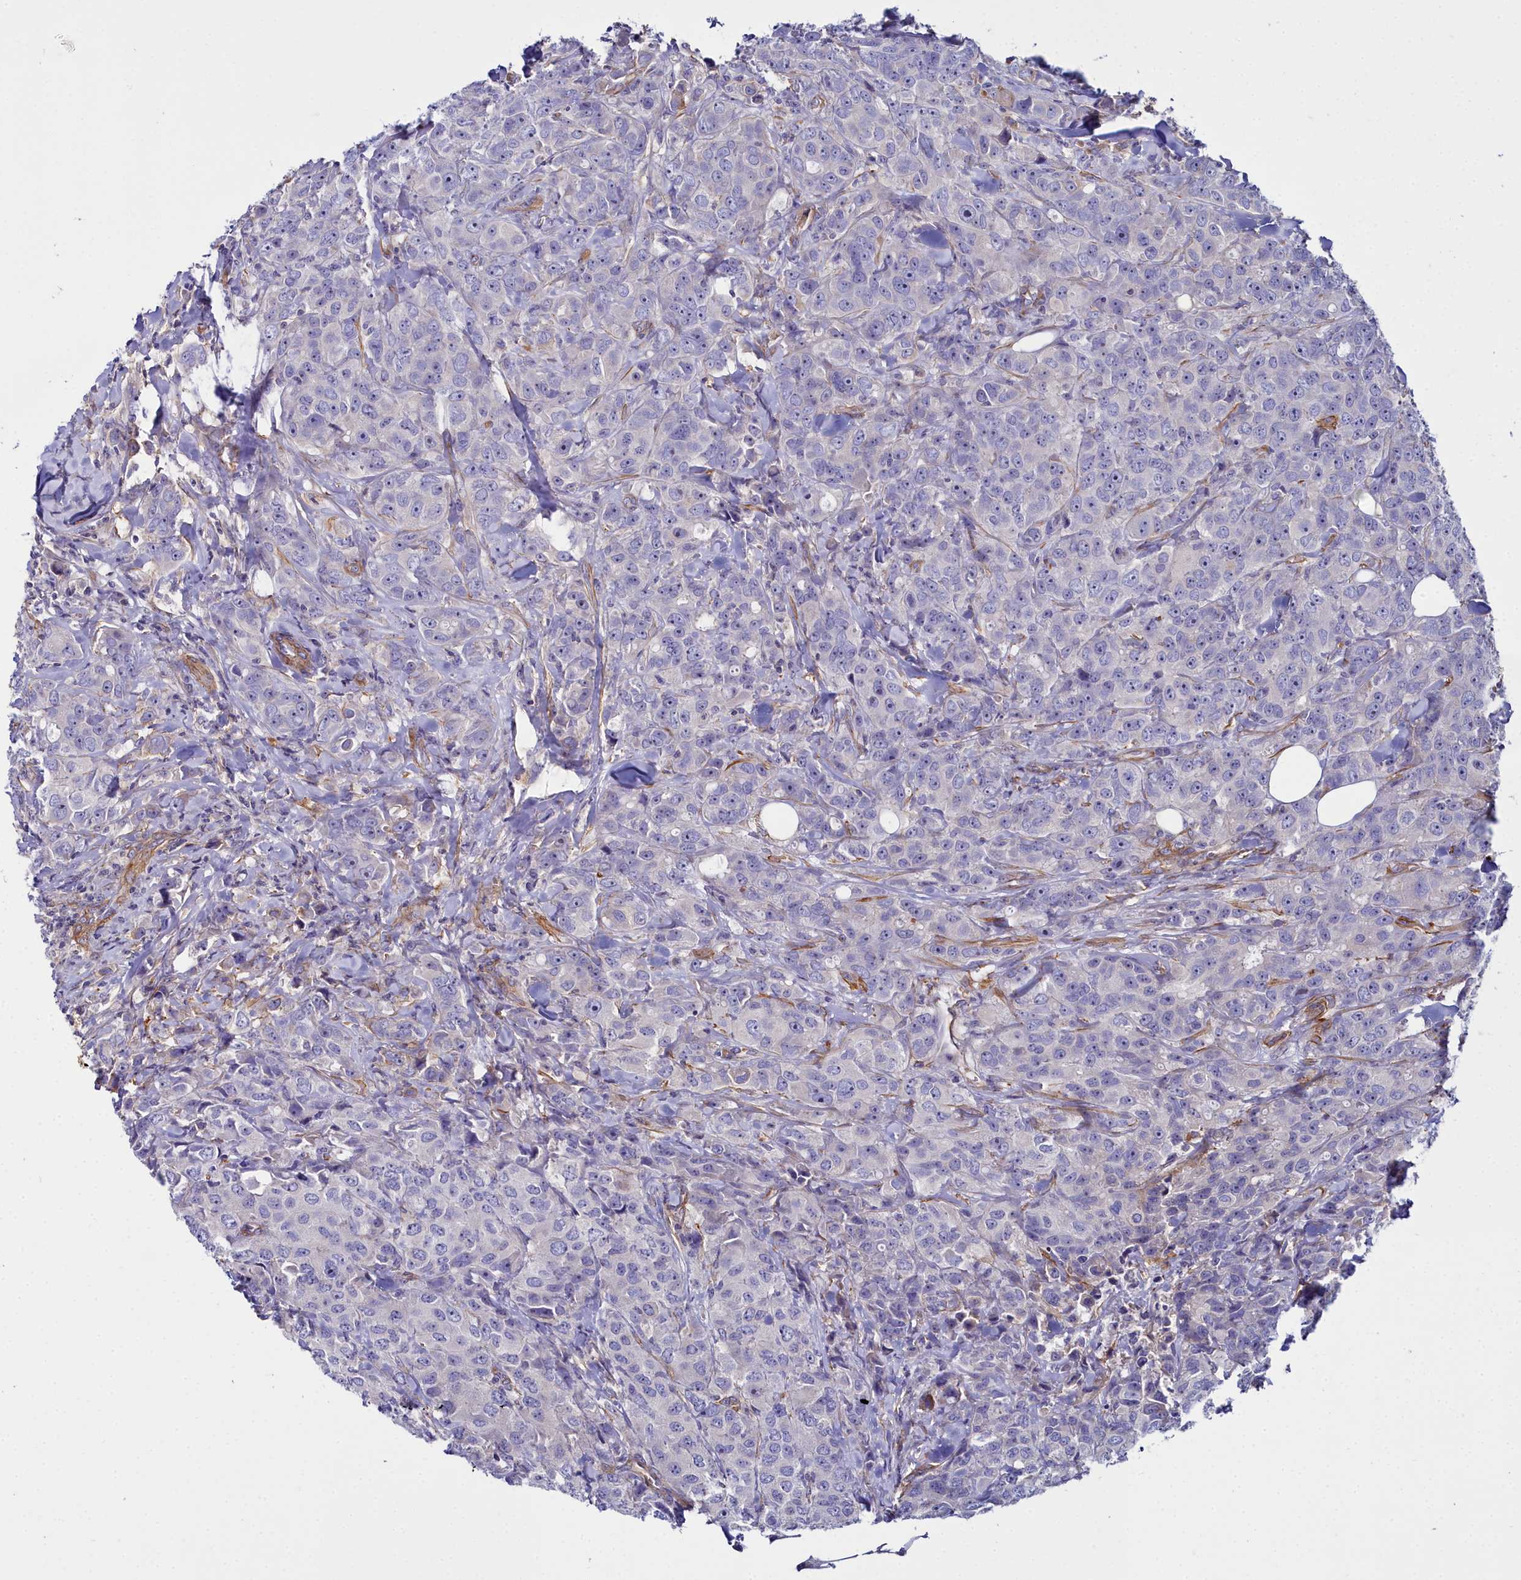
{"staining": {"intensity": "negative", "quantity": "none", "location": "none"}, "tissue": "breast cancer", "cell_type": "Tumor cells", "image_type": "cancer", "snomed": [{"axis": "morphology", "description": "Duct carcinoma"}, {"axis": "topography", "description": "Breast"}], "caption": "Breast invasive ductal carcinoma was stained to show a protein in brown. There is no significant positivity in tumor cells.", "gene": "FADS3", "patient": {"sex": "female", "age": 43}}